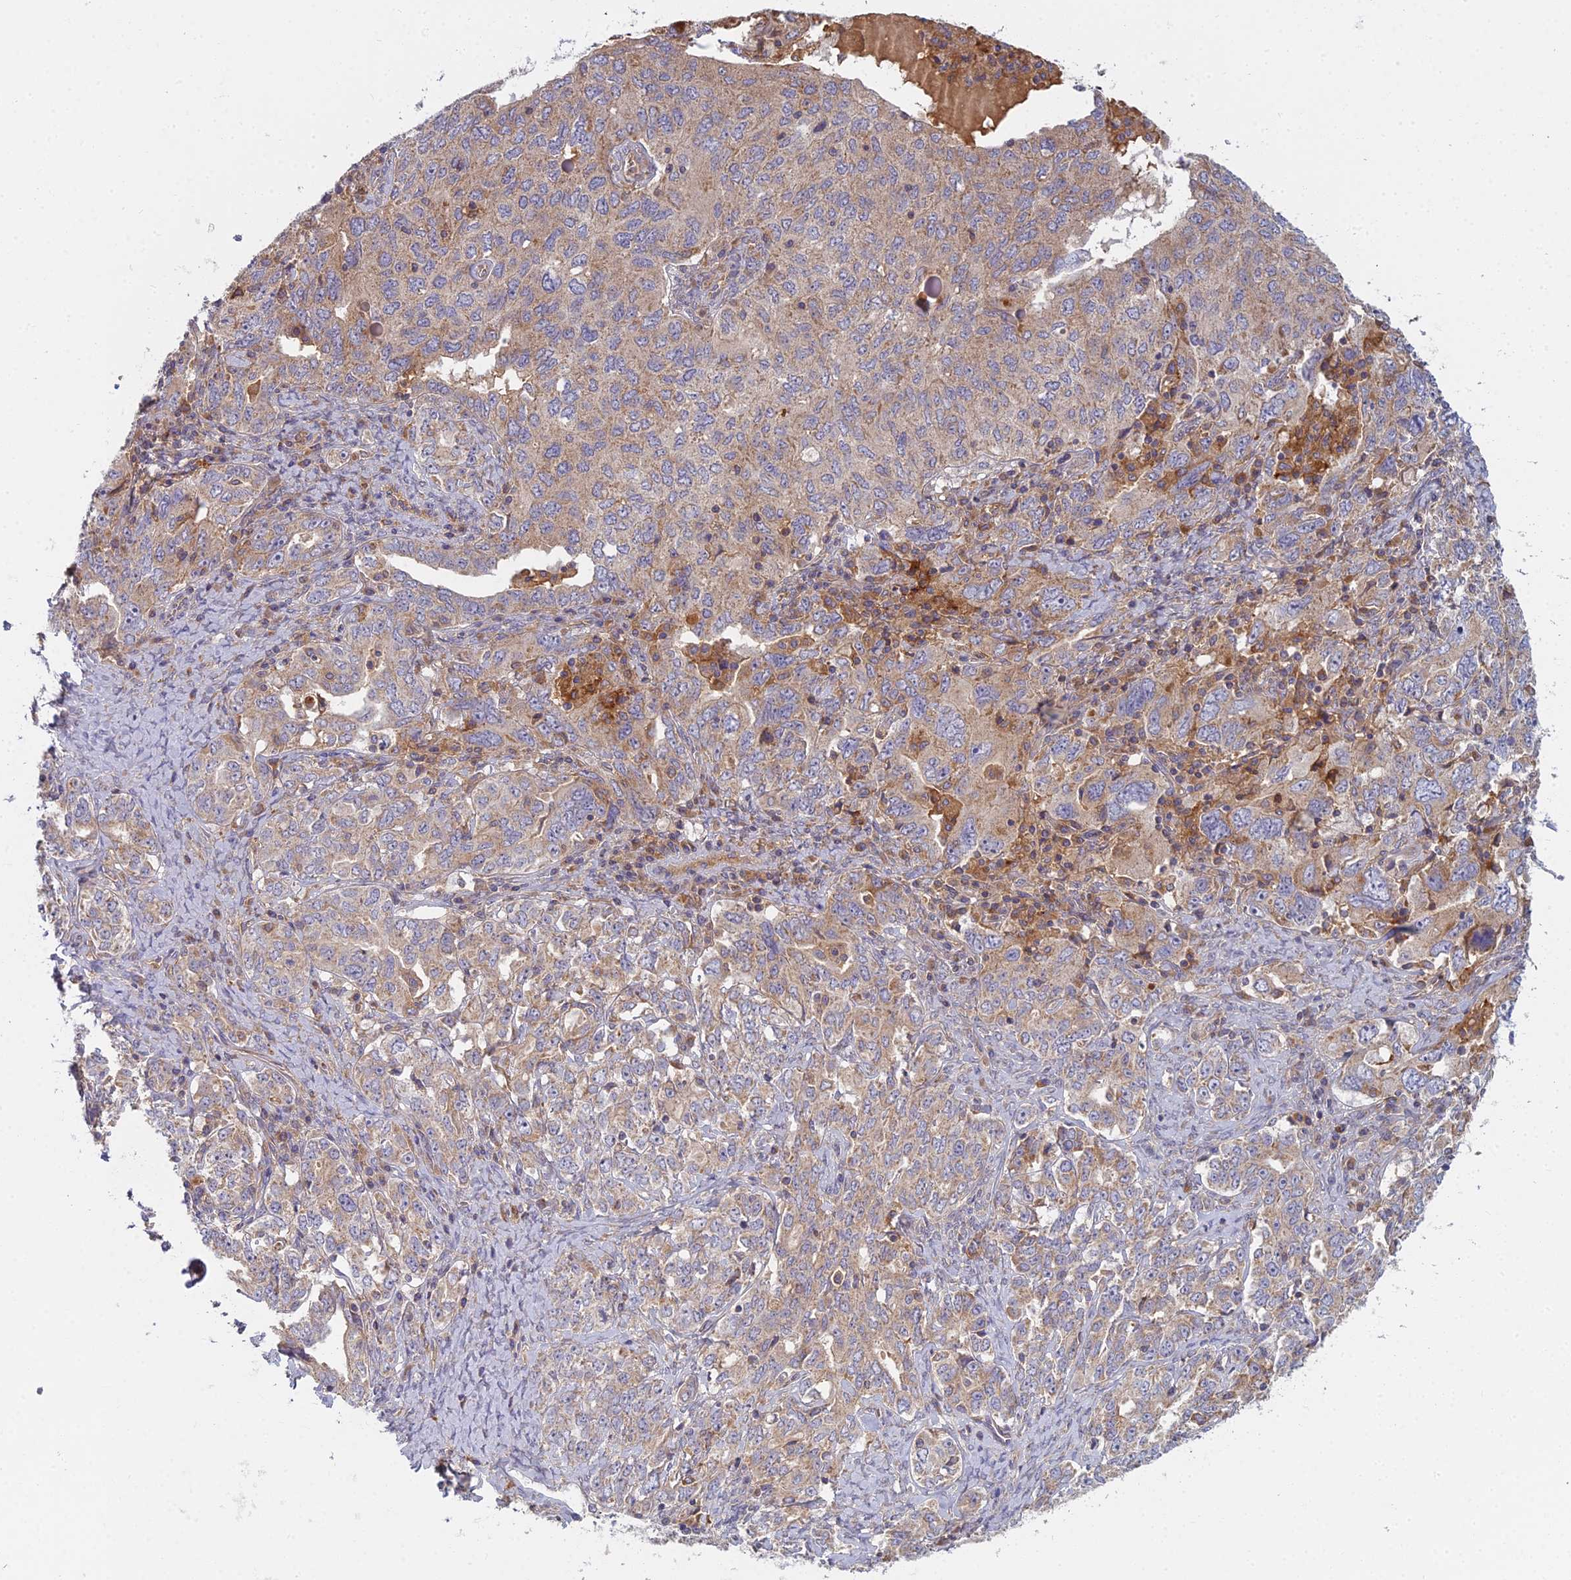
{"staining": {"intensity": "weak", "quantity": ">75%", "location": "cytoplasmic/membranous"}, "tissue": "ovarian cancer", "cell_type": "Tumor cells", "image_type": "cancer", "snomed": [{"axis": "morphology", "description": "Carcinoma, endometroid"}, {"axis": "topography", "description": "Ovary"}], "caption": "DAB immunohistochemical staining of human ovarian cancer displays weak cytoplasmic/membranous protein positivity in about >75% of tumor cells. (IHC, brightfield microscopy, high magnification).", "gene": "CCDC167", "patient": {"sex": "female", "age": 62}}